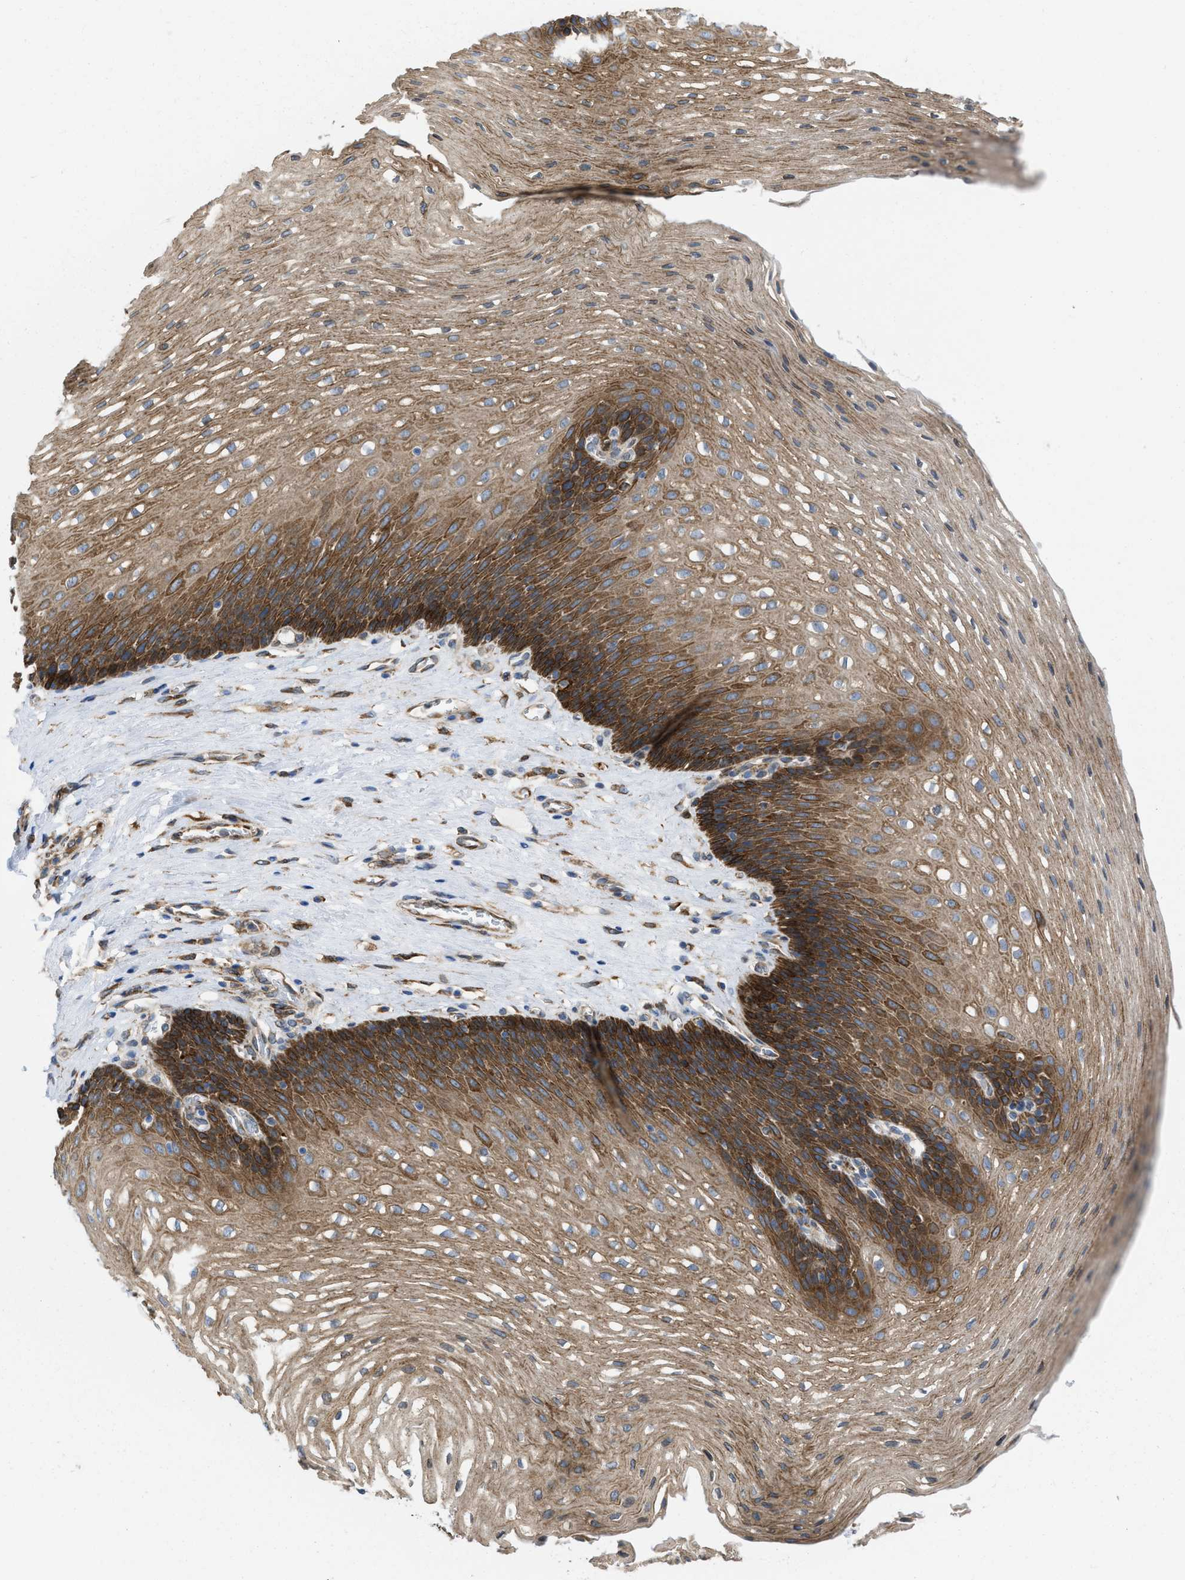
{"staining": {"intensity": "strong", "quantity": ">75%", "location": "cytoplasmic/membranous"}, "tissue": "esophagus", "cell_type": "Squamous epithelial cells", "image_type": "normal", "snomed": [{"axis": "morphology", "description": "Normal tissue, NOS"}, {"axis": "topography", "description": "Esophagus"}], "caption": "A high-resolution histopathology image shows immunohistochemistry staining of normal esophagus, which shows strong cytoplasmic/membranous positivity in about >75% of squamous epithelial cells.", "gene": "ERLIN2", "patient": {"sex": "male", "age": 48}}